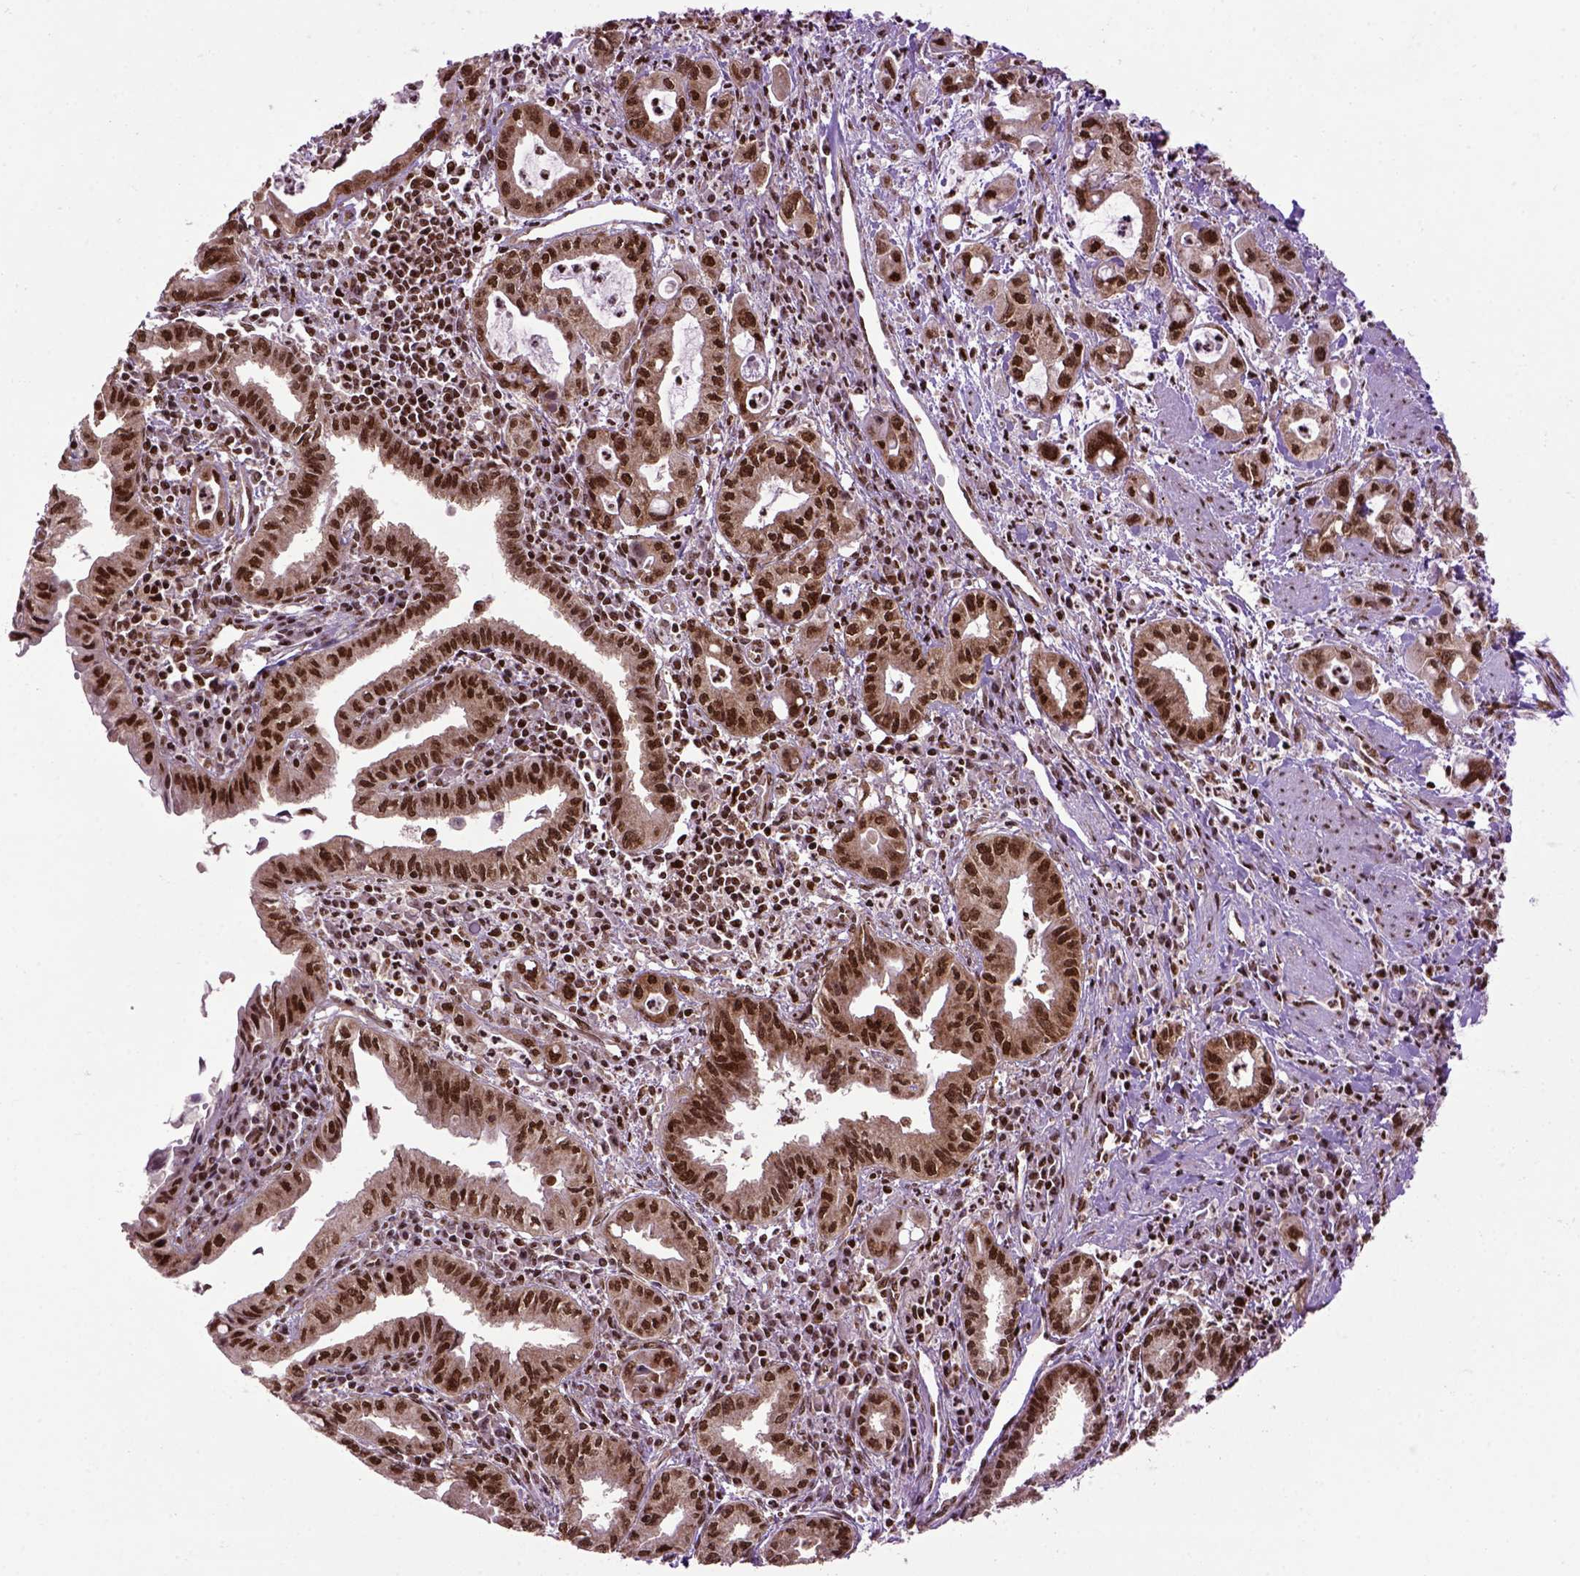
{"staining": {"intensity": "strong", "quantity": ">75%", "location": "nuclear"}, "tissue": "pancreatic cancer", "cell_type": "Tumor cells", "image_type": "cancer", "snomed": [{"axis": "morphology", "description": "Adenocarcinoma, NOS"}, {"axis": "topography", "description": "Pancreas"}], "caption": "An immunohistochemistry (IHC) histopathology image of tumor tissue is shown. Protein staining in brown shows strong nuclear positivity in pancreatic cancer within tumor cells.", "gene": "CELF1", "patient": {"sex": "male", "age": 72}}